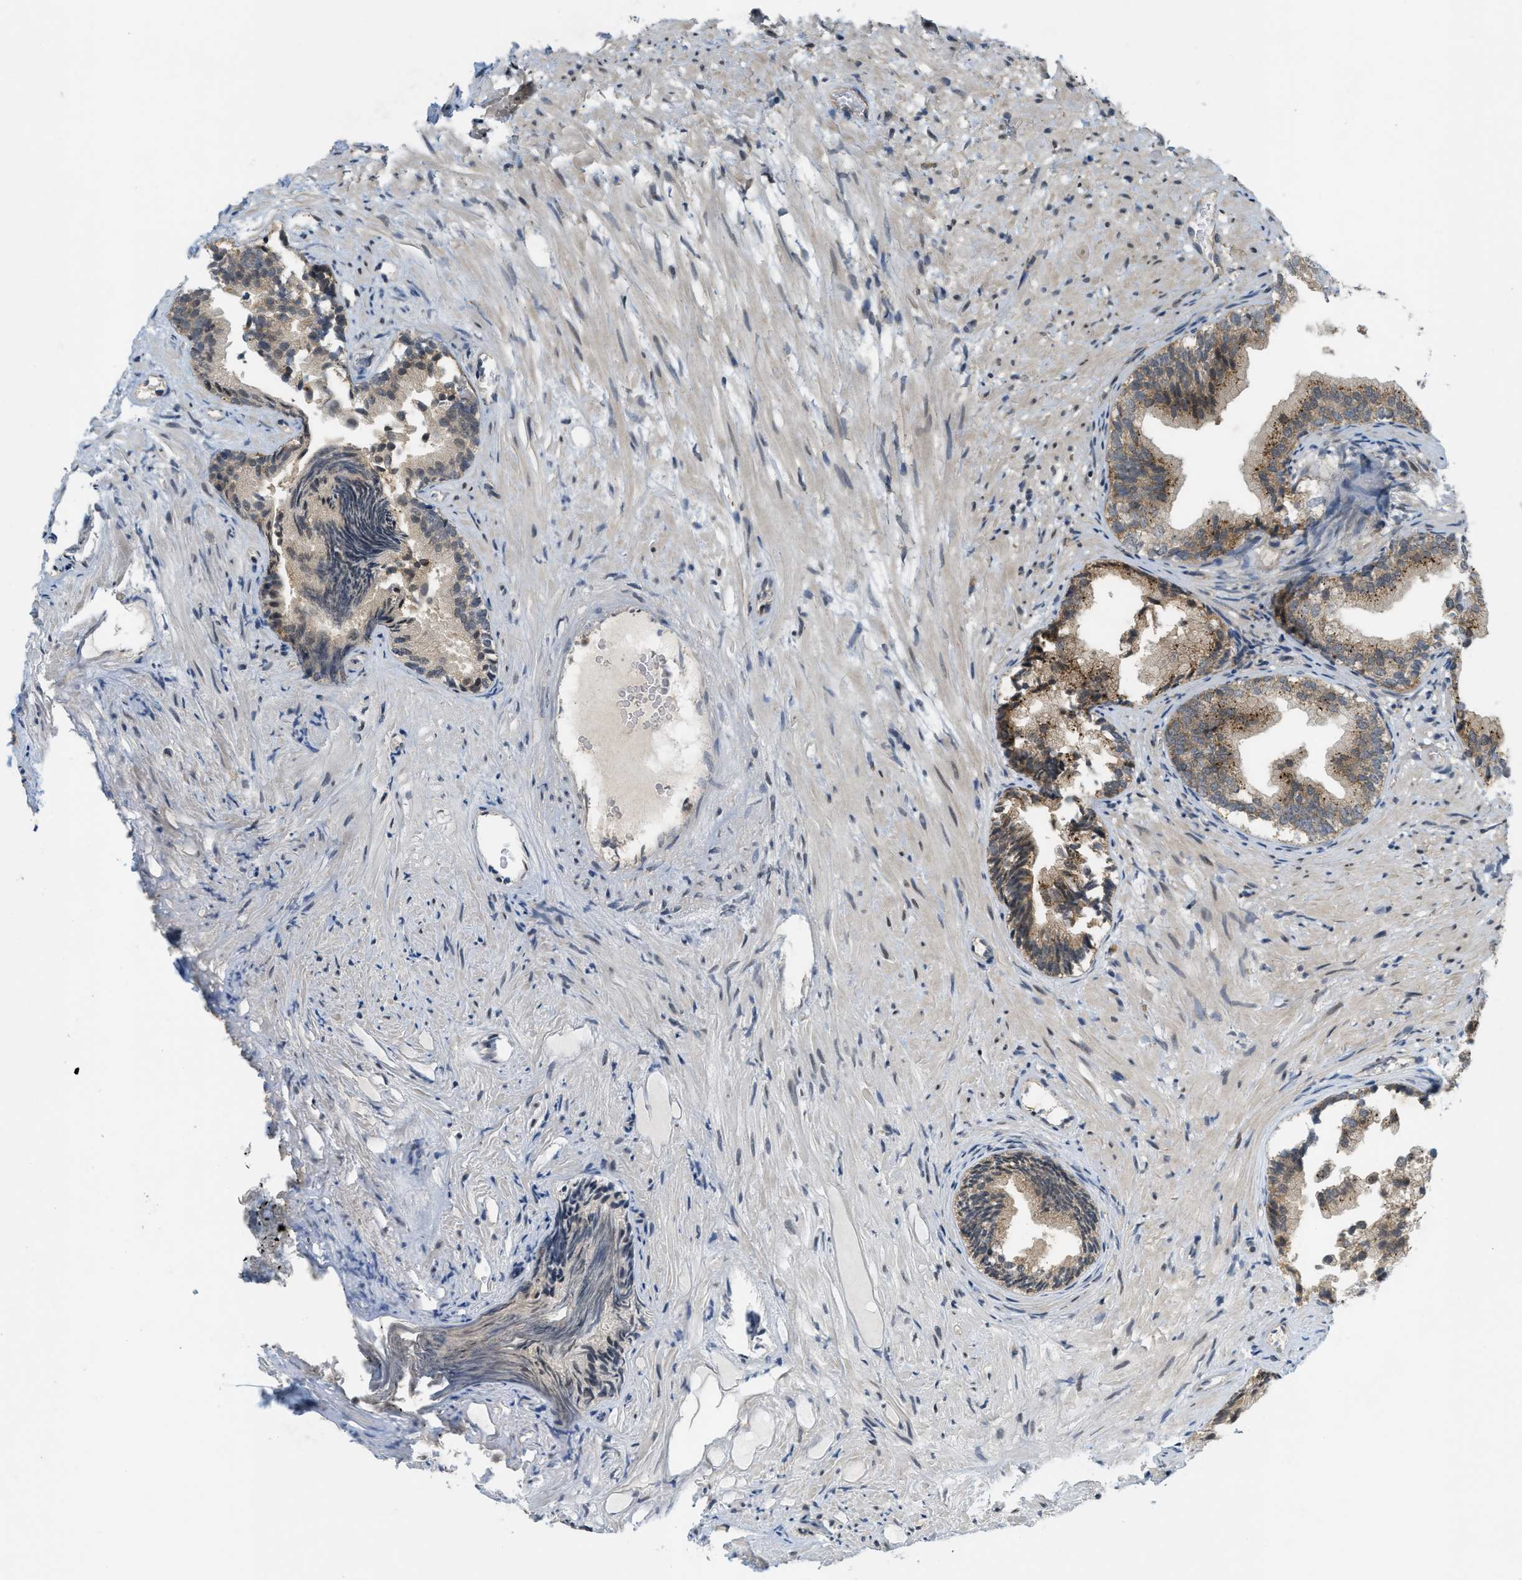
{"staining": {"intensity": "weak", "quantity": ">75%", "location": "cytoplasmic/membranous"}, "tissue": "prostate", "cell_type": "Glandular cells", "image_type": "normal", "snomed": [{"axis": "morphology", "description": "Normal tissue, NOS"}, {"axis": "topography", "description": "Prostate"}], "caption": "An immunohistochemistry photomicrograph of unremarkable tissue is shown. Protein staining in brown highlights weak cytoplasmic/membranous positivity in prostate within glandular cells. Using DAB (3,3'-diaminobenzidine) (brown) and hematoxylin (blue) stains, captured at high magnification using brightfield microscopy.", "gene": "PRKD1", "patient": {"sex": "male", "age": 76}}